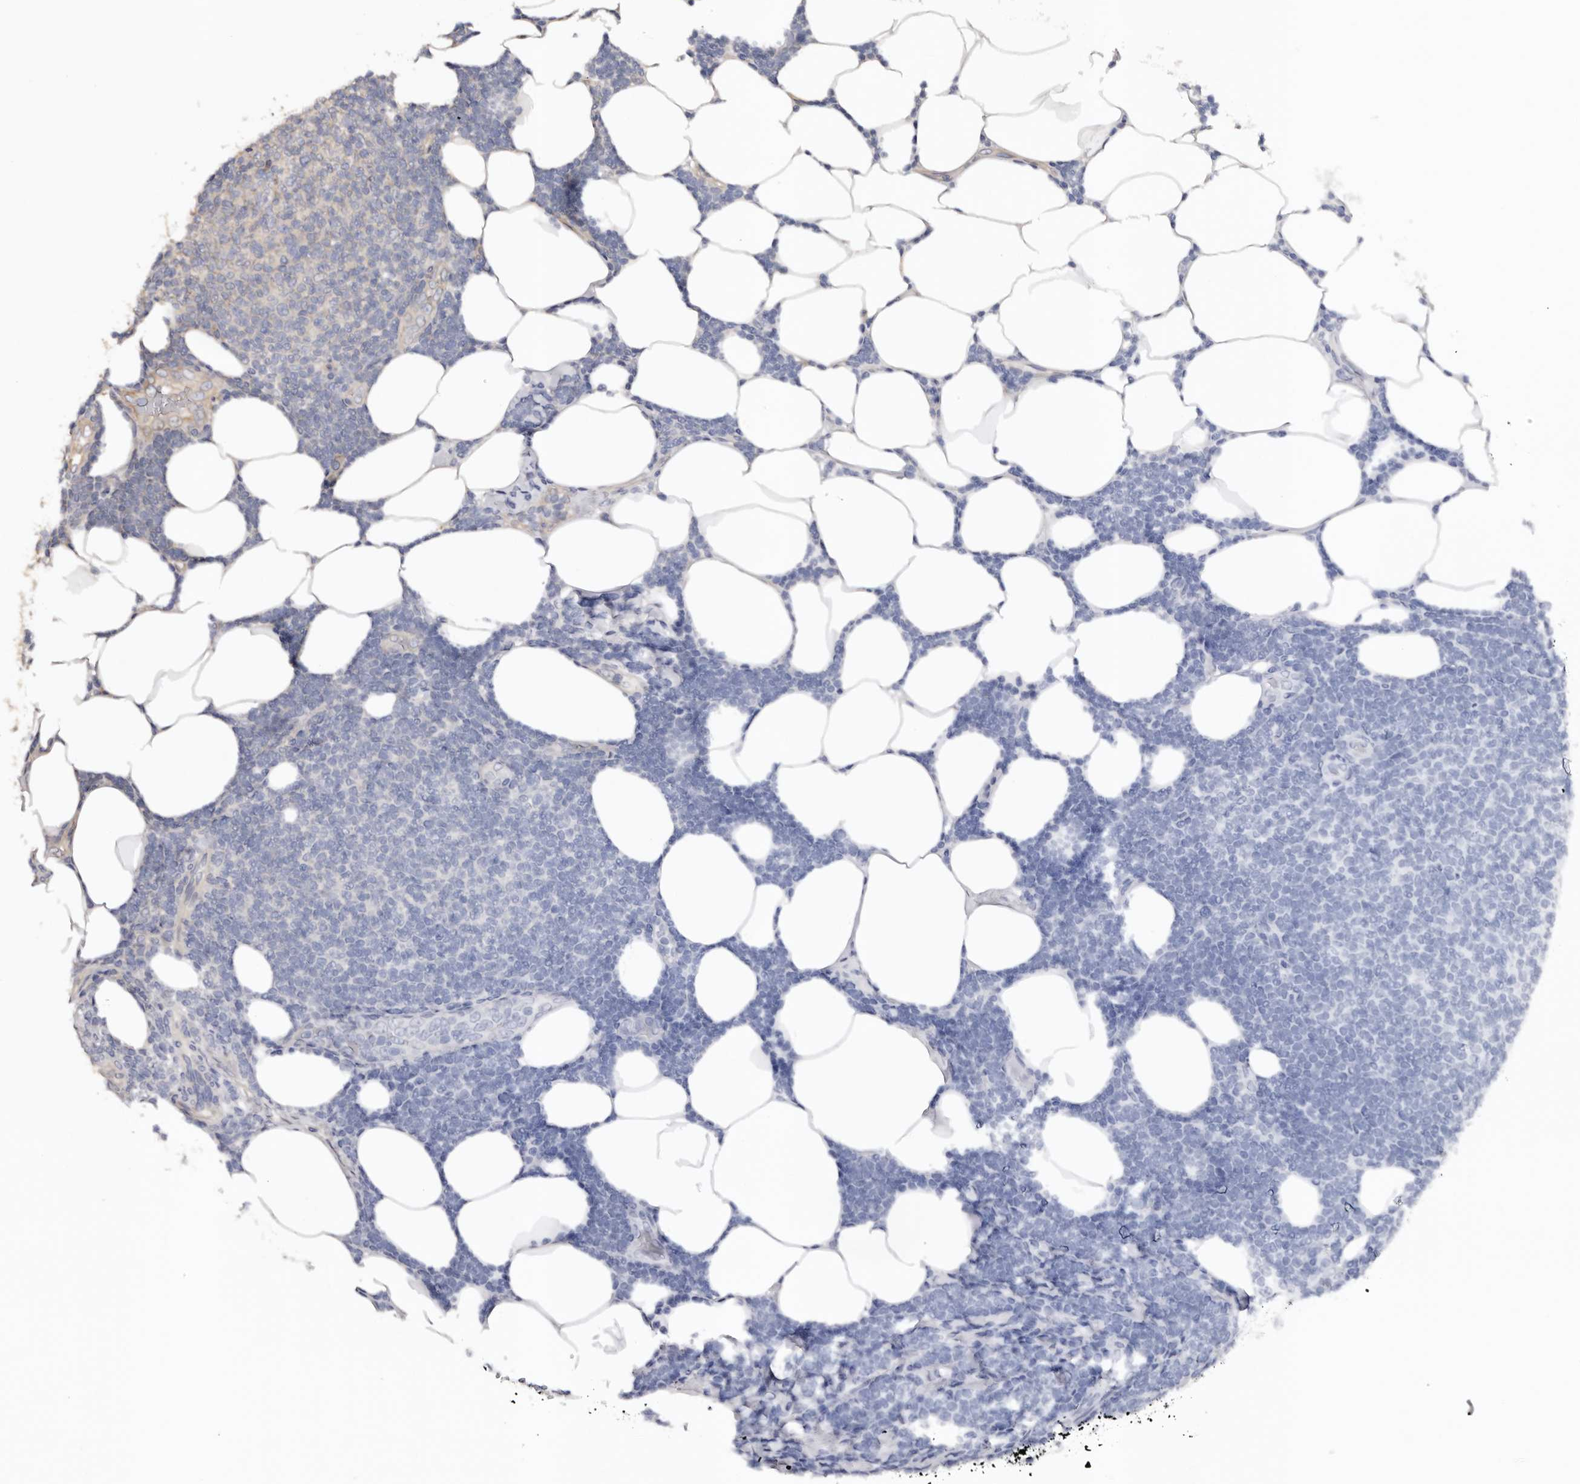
{"staining": {"intensity": "weak", "quantity": "<25%", "location": "cytoplasmic/membranous"}, "tissue": "lymphoma", "cell_type": "Tumor cells", "image_type": "cancer", "snomed": [{"axis": "morphology", "description": "Malignant lymphoma, non-Hodgkin's type, Low grade"}, {"axis": "topography", "description": "Lymph node"}], "caption": "DAB immunohistochemical staining of human lymphoma shows no significant staining in tumor cells. (IHC, brightfield microscopy, high magnification).", "gene": "GTPBP1", "patient": {"sex": "male", "age": 66}}